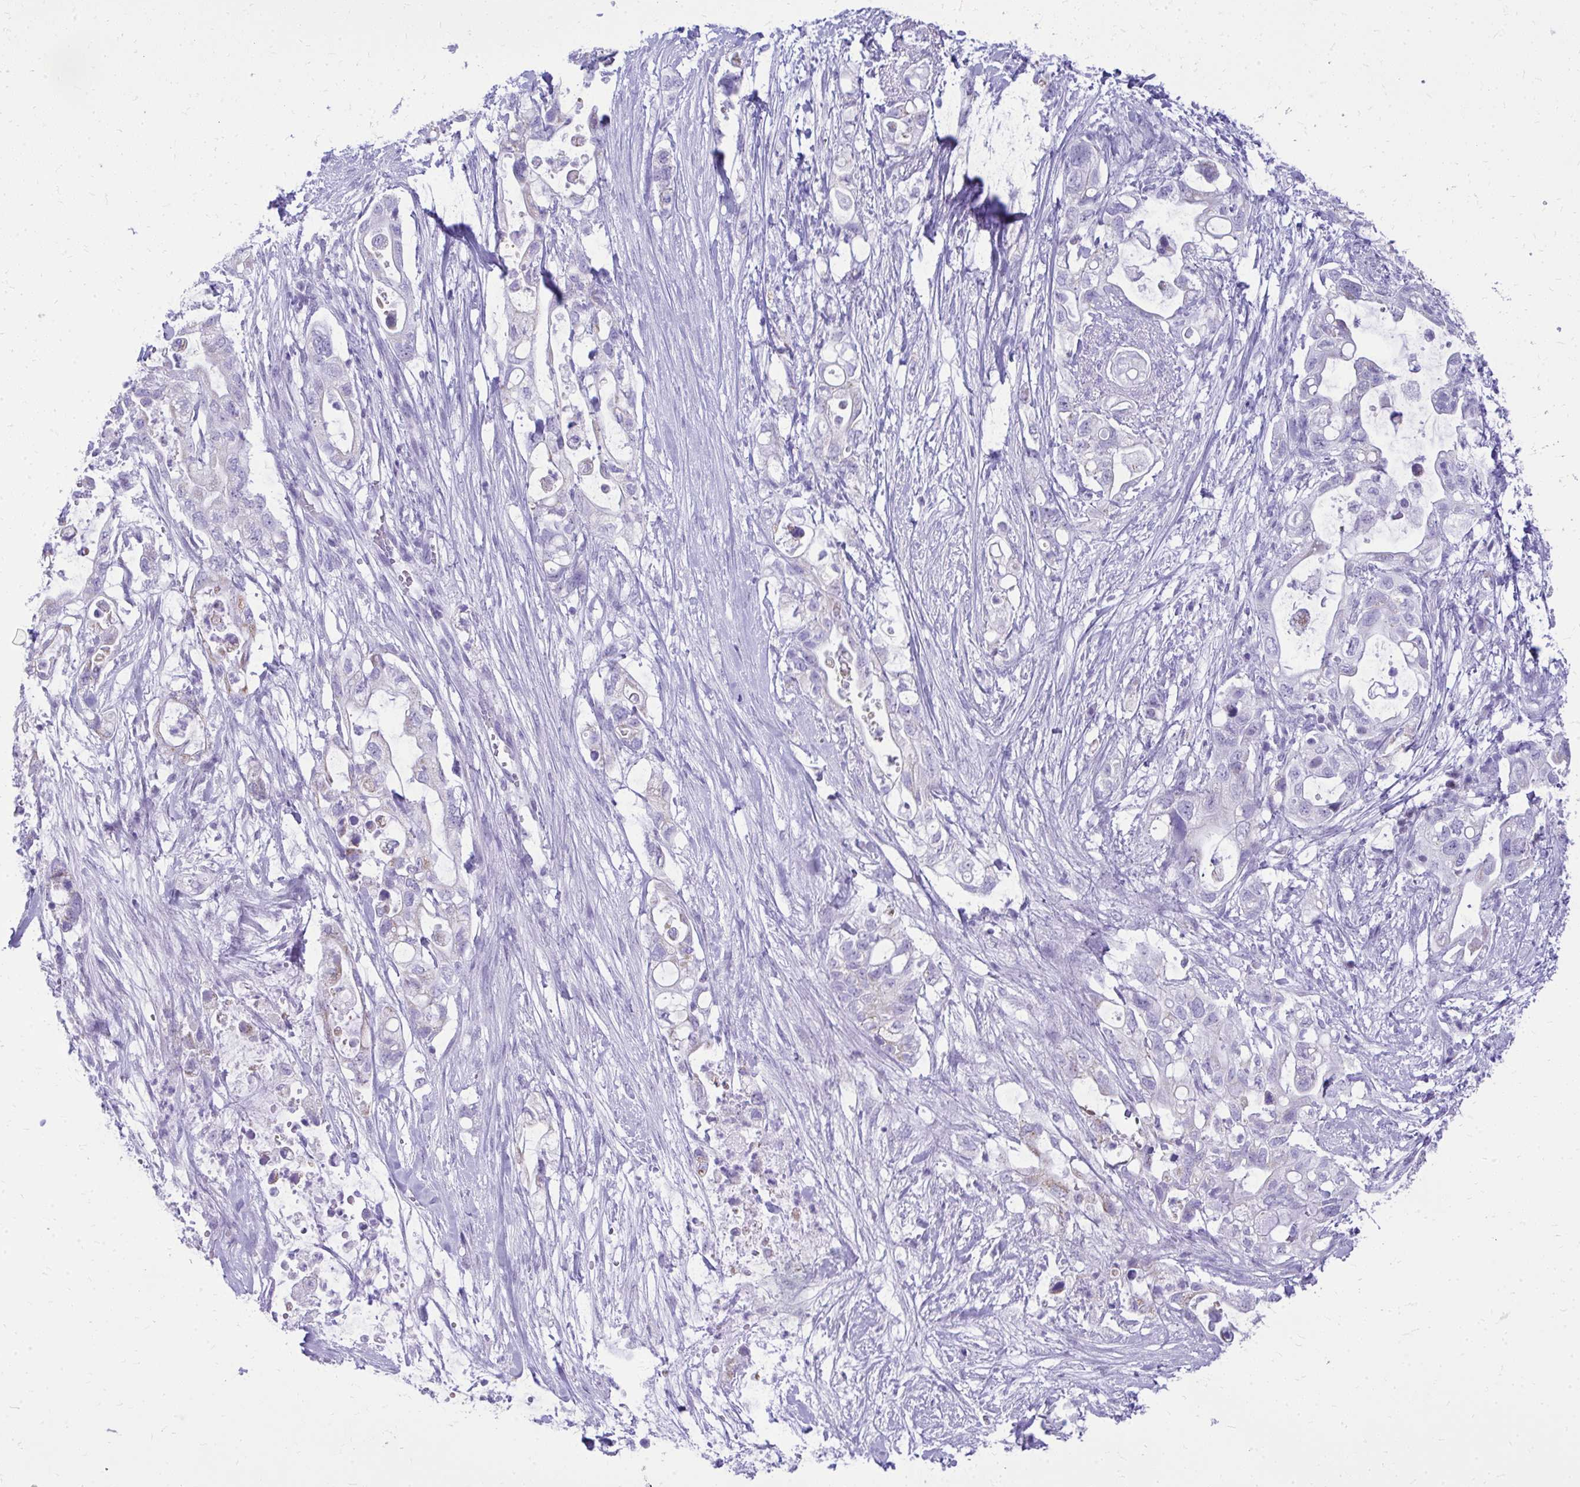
{"staining": {"intensity": "negative", "quantity": "none", "location": "none"}, "tissue": "pancreatic cancer", "cell_type": "Tumor cells", "image_type": "cancer", "snomed": [{"axis": "morphology", "description": "Adenocarcinoma, NOS"}, {"axis": "topography", "description": "Pancreas"}], "caption": "Image shows no significant protein positivity in tumor cells of pancreatic cancer (adenocarcinoma). The staining is performed using DAB (3,3'-diaminobenzidine) brown chromogen with nuclei counter-stained in using hematoxylin.", "gene": "RALYL", "patient": {"sex": "female", "age": 72}}